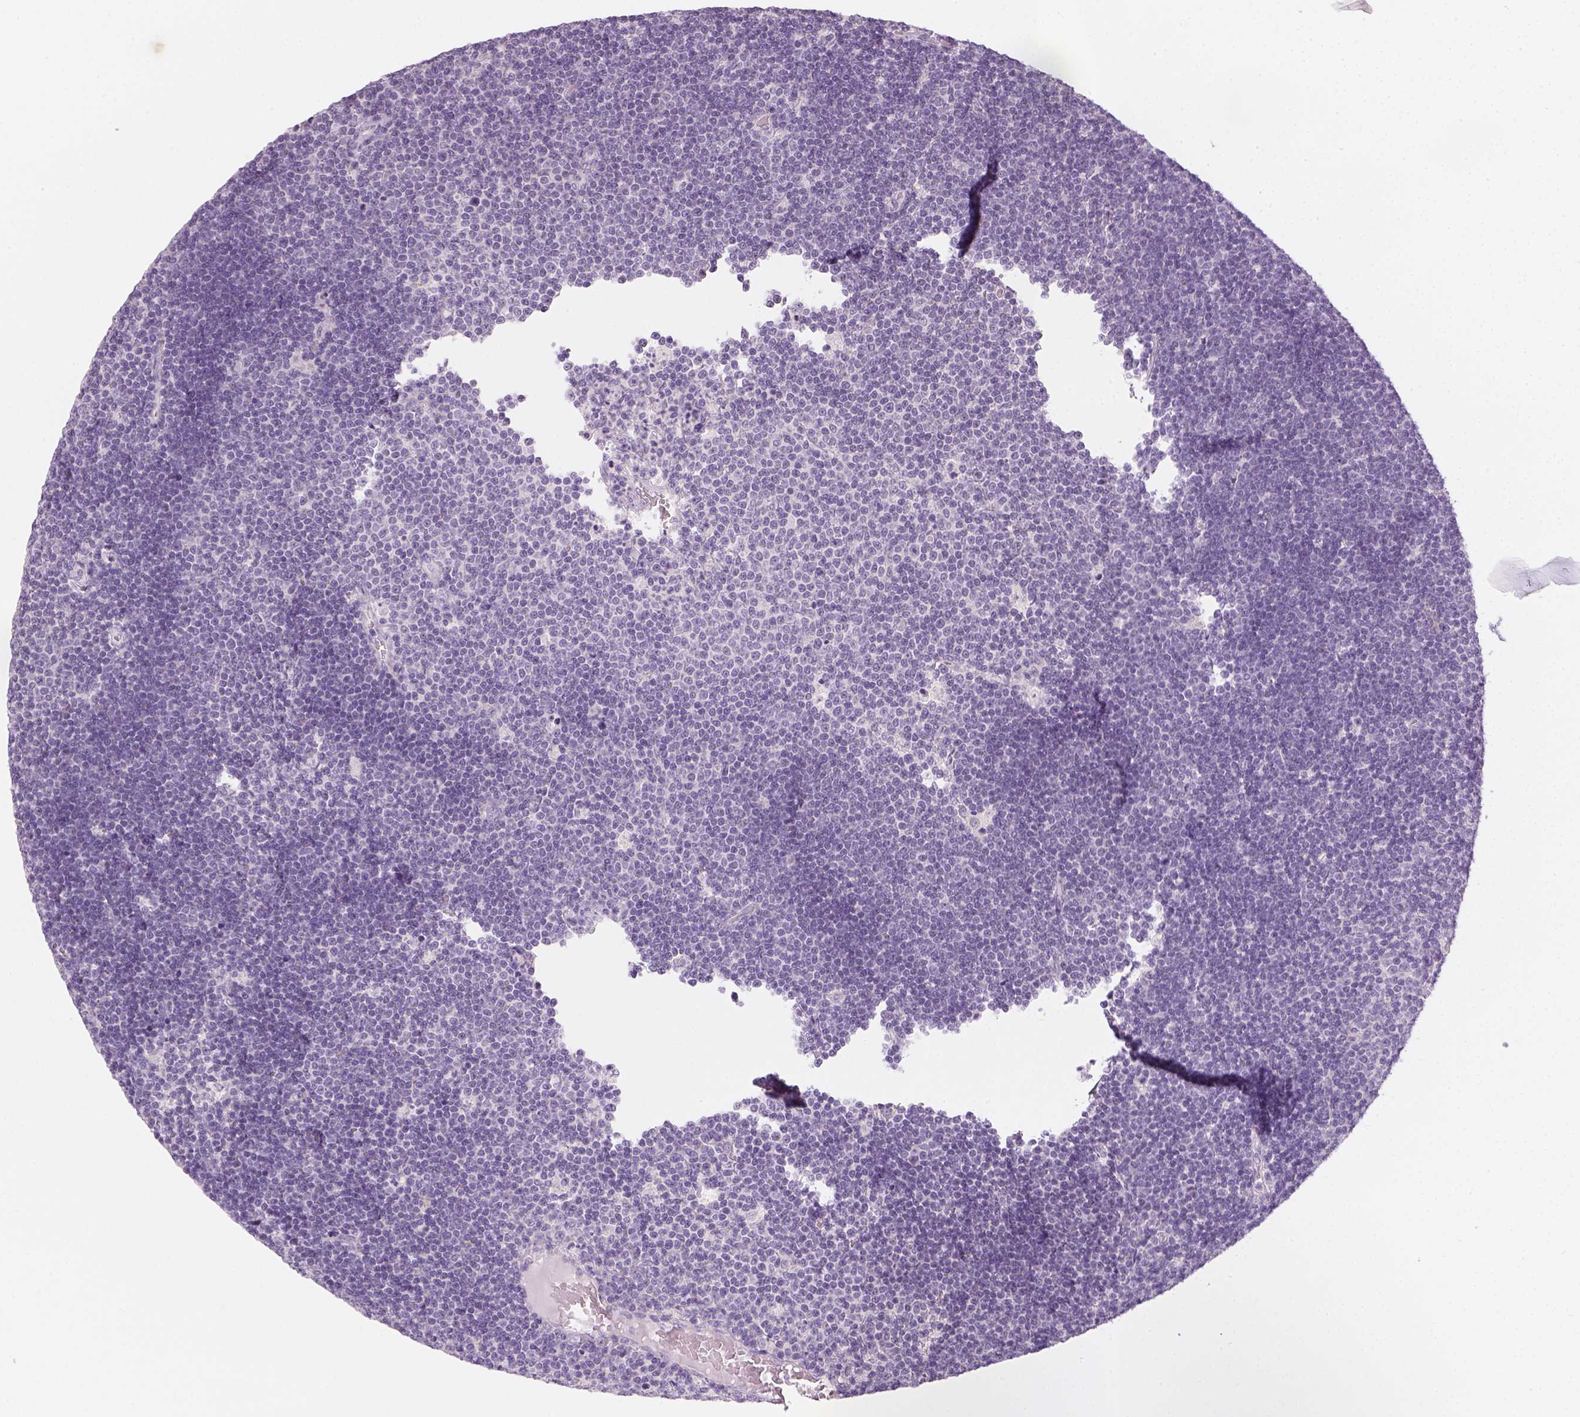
{"staining": {"intensity": "negative", "quantity": "none", "location": "none"}, "tissue": "lymphoma", "cell_type": "Tumor cells", "image_type": "cancer", "snomed": [{"axis": "morphology", "description": "Malignant lymphoma, non-Hodgkin's type, Low grade"}, {"axis": "topography", "description": "Brain"}], "caption": "IHC micrograph of neoplastic tissue: human malignant lymphoma, non-Hodgkin's type (low-grade) stained with DAB exhibits no significant protein positivity in tumor cells.", "gene": "FAM163B", "patient": {"sex": "female", "age": 66}}